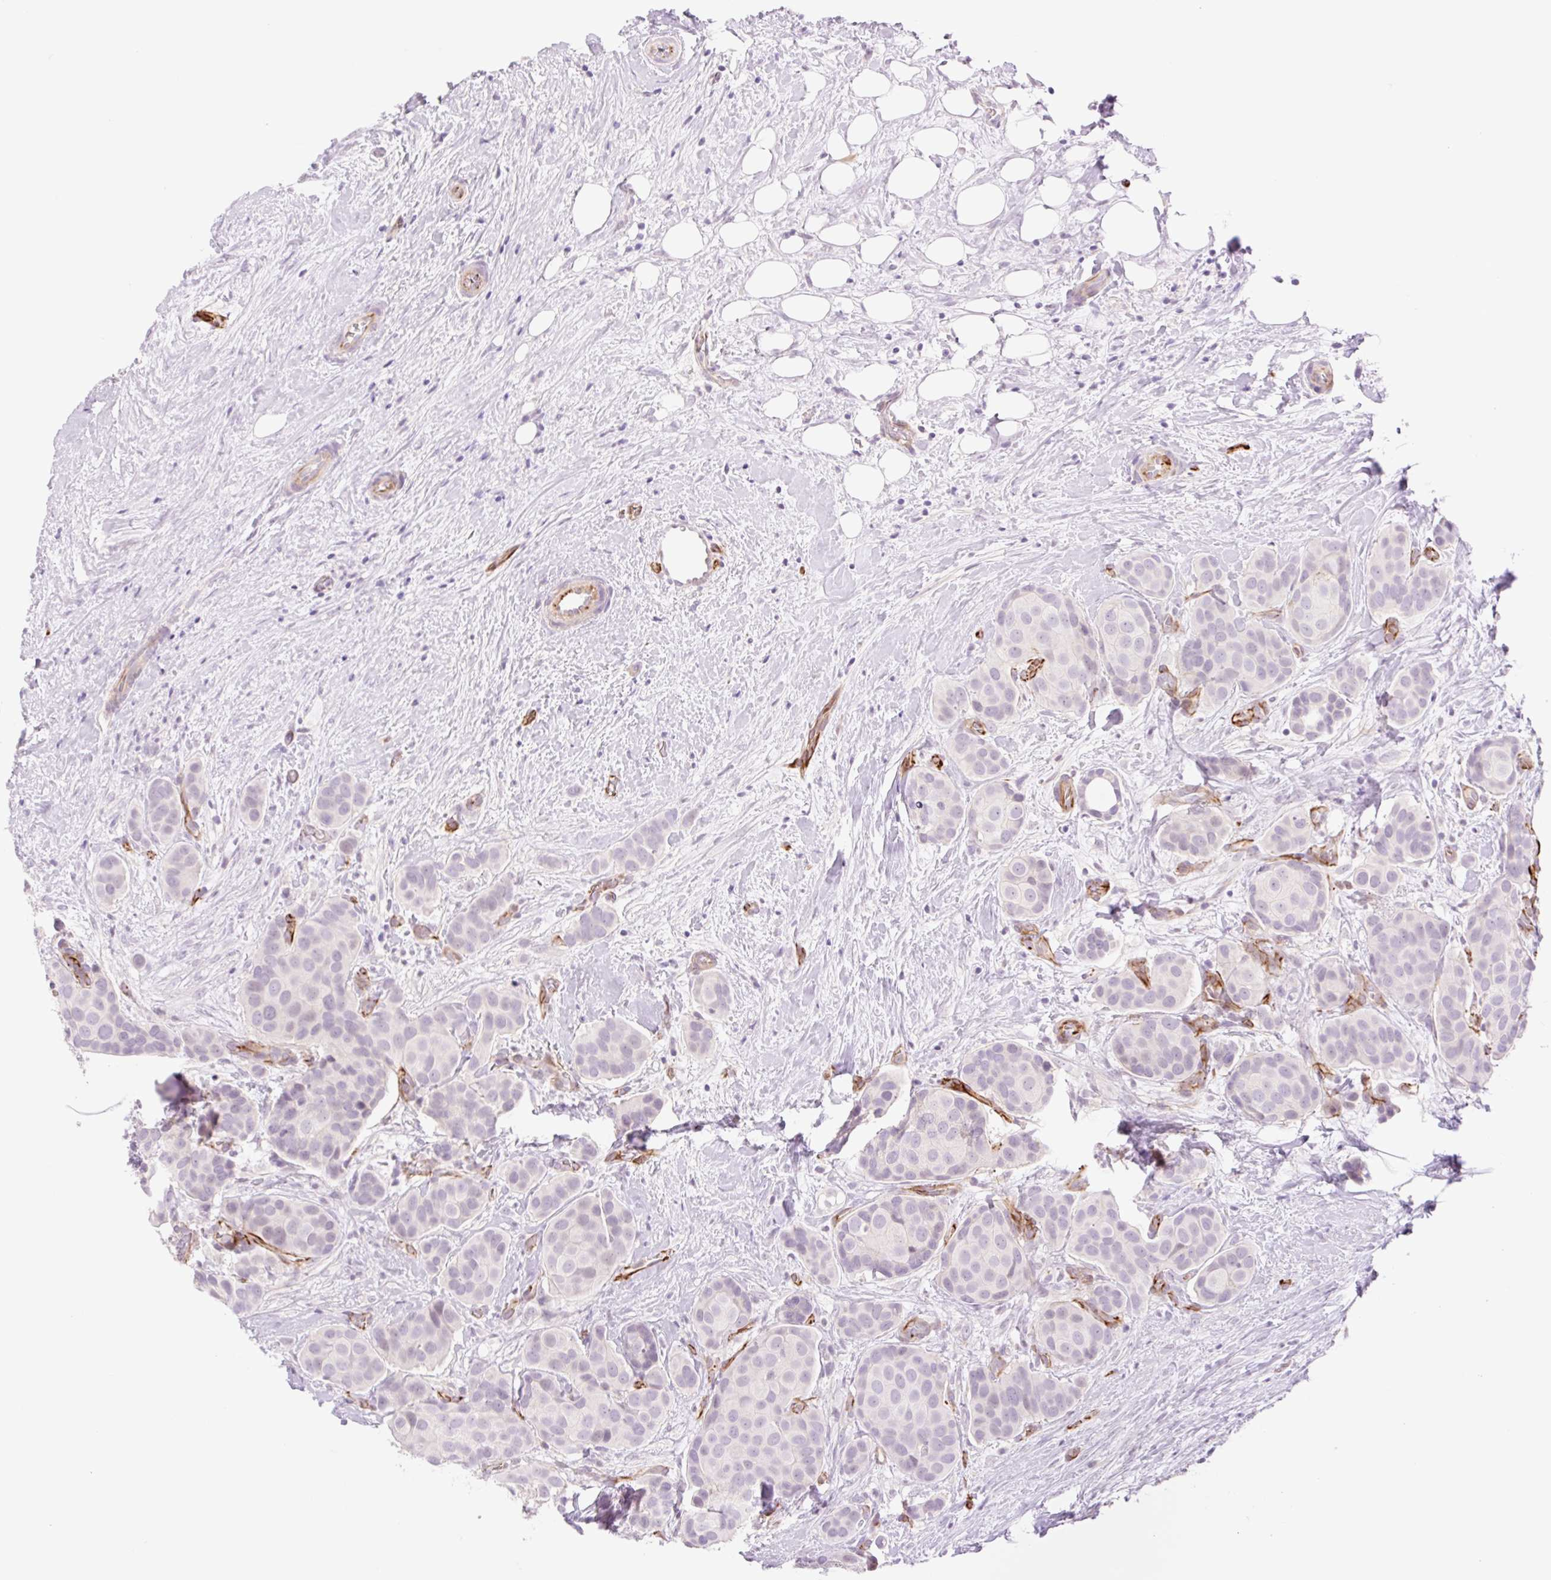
{"staining": {"intensity": "negative", "quantity": "none", "location": "none"}, "tissue": "breast cancer", "cell_type": "Tumor cells", "image_type": "cancer", "snomed": [{"axis": "morphology", "description": "Duct carcinoma"}, {"axis": "topography", "description": "Breast"}], "caption": "IHC of human breast cancer (intraductal carcinoma) reveals no positivity in tumor cells.", "gene": "ZFYVE21", "patient": {"sex": "female", "age": 70}}